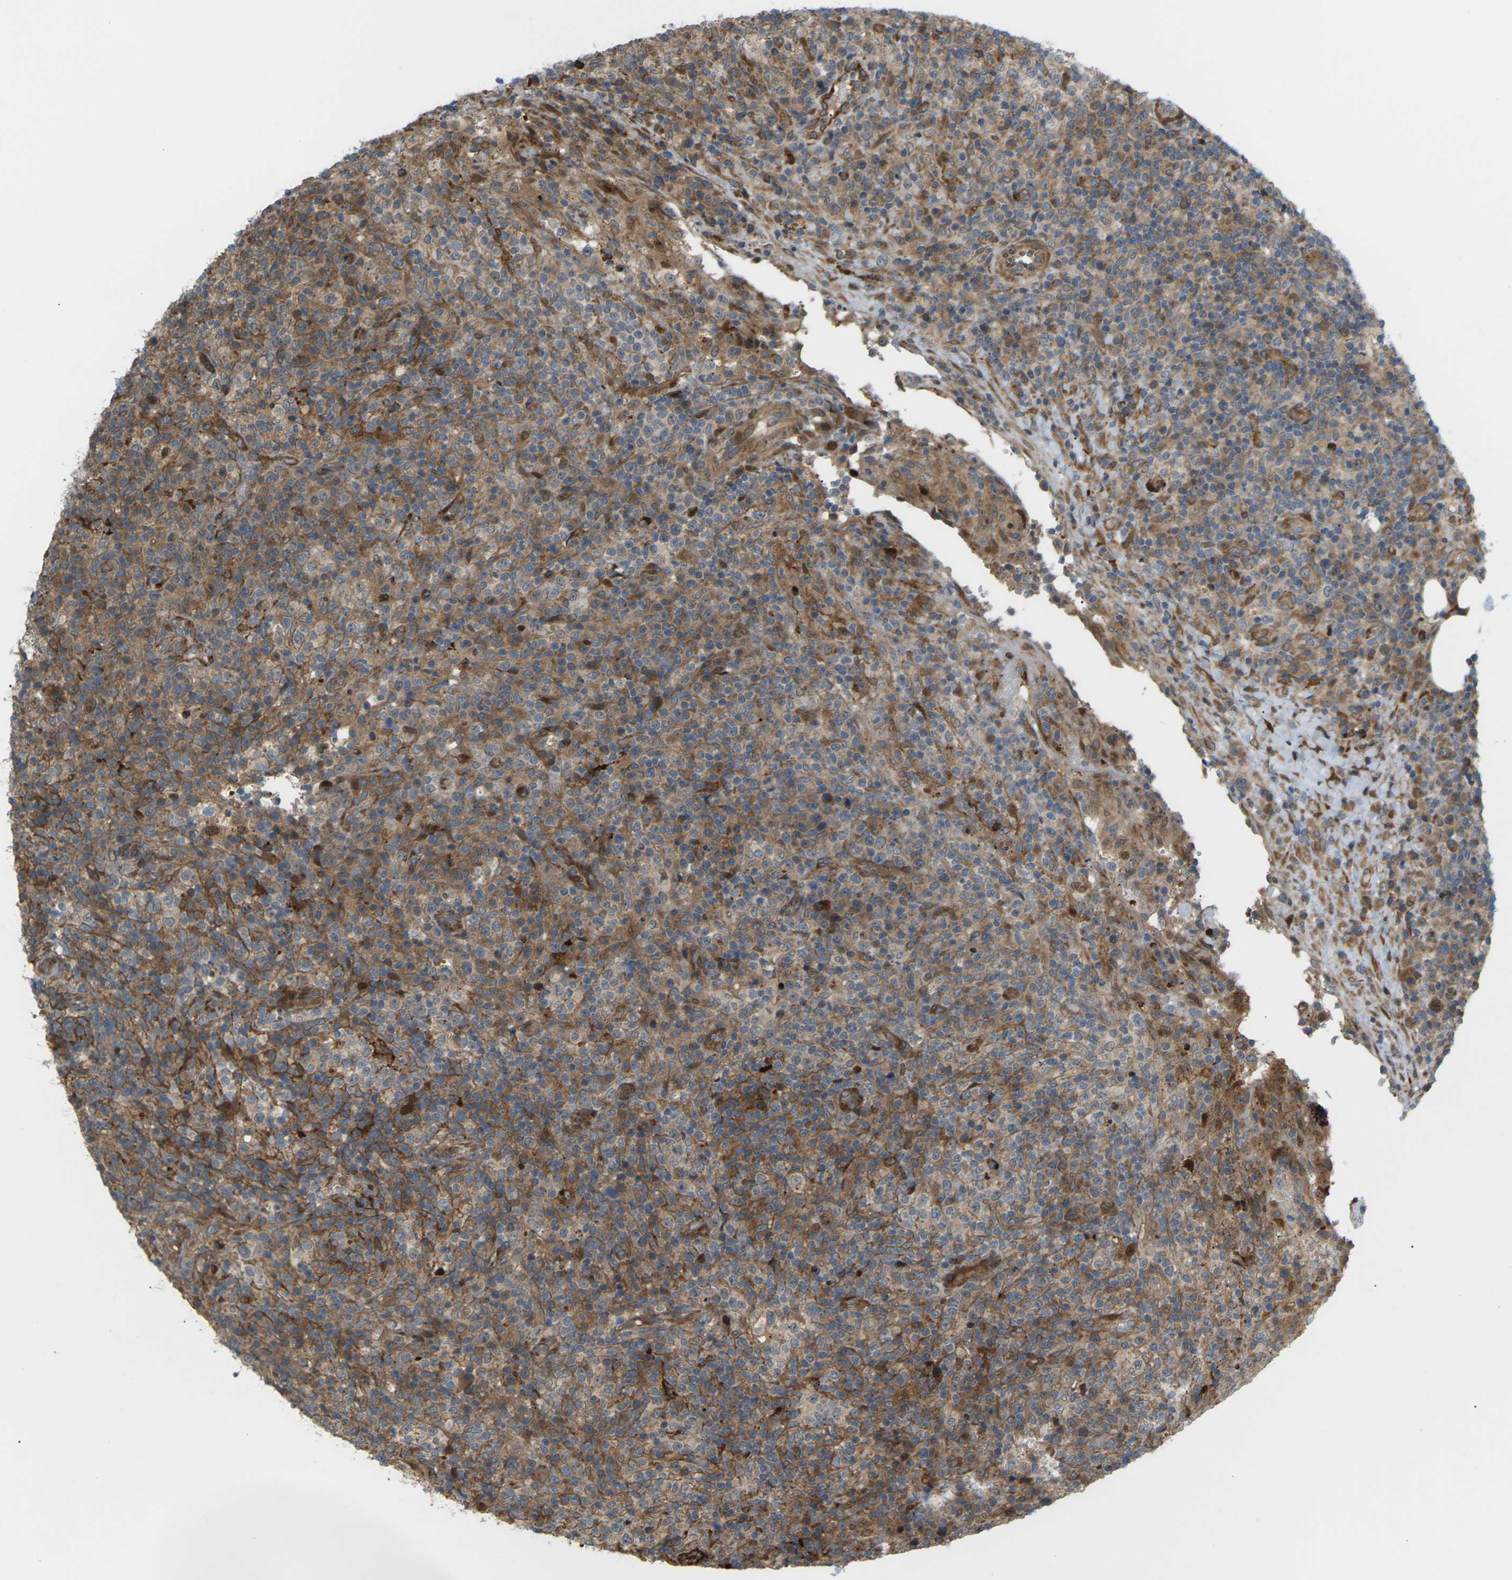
{"staining": {"intensity": "moderate", "quantity": ">75%", "location": "cytoplasmic/membranous"}, "tissue": "lymphoma", "cell_type": "Tumor cells", "image_type": "cancer", "snomed": [{"axis": "morphology", "description": "Malignant lymphoma, non-Hodgkin's type, High grade"}, {"axis": "topography", "description": "Lymph node"}], "caption": "Immunohistochemistry photomicrograph of neoplastic tissue: lymphoma stained using immunohistochemistry (IHC) reveals medium levels of moderate protein expression localized specifically in the cytoplasmic/membranous of tumor cells, appearing as a cytoplasmic/membranous brown color.", "gene": "ROBO1", "patient": {"sex": "female", "age": 76}}